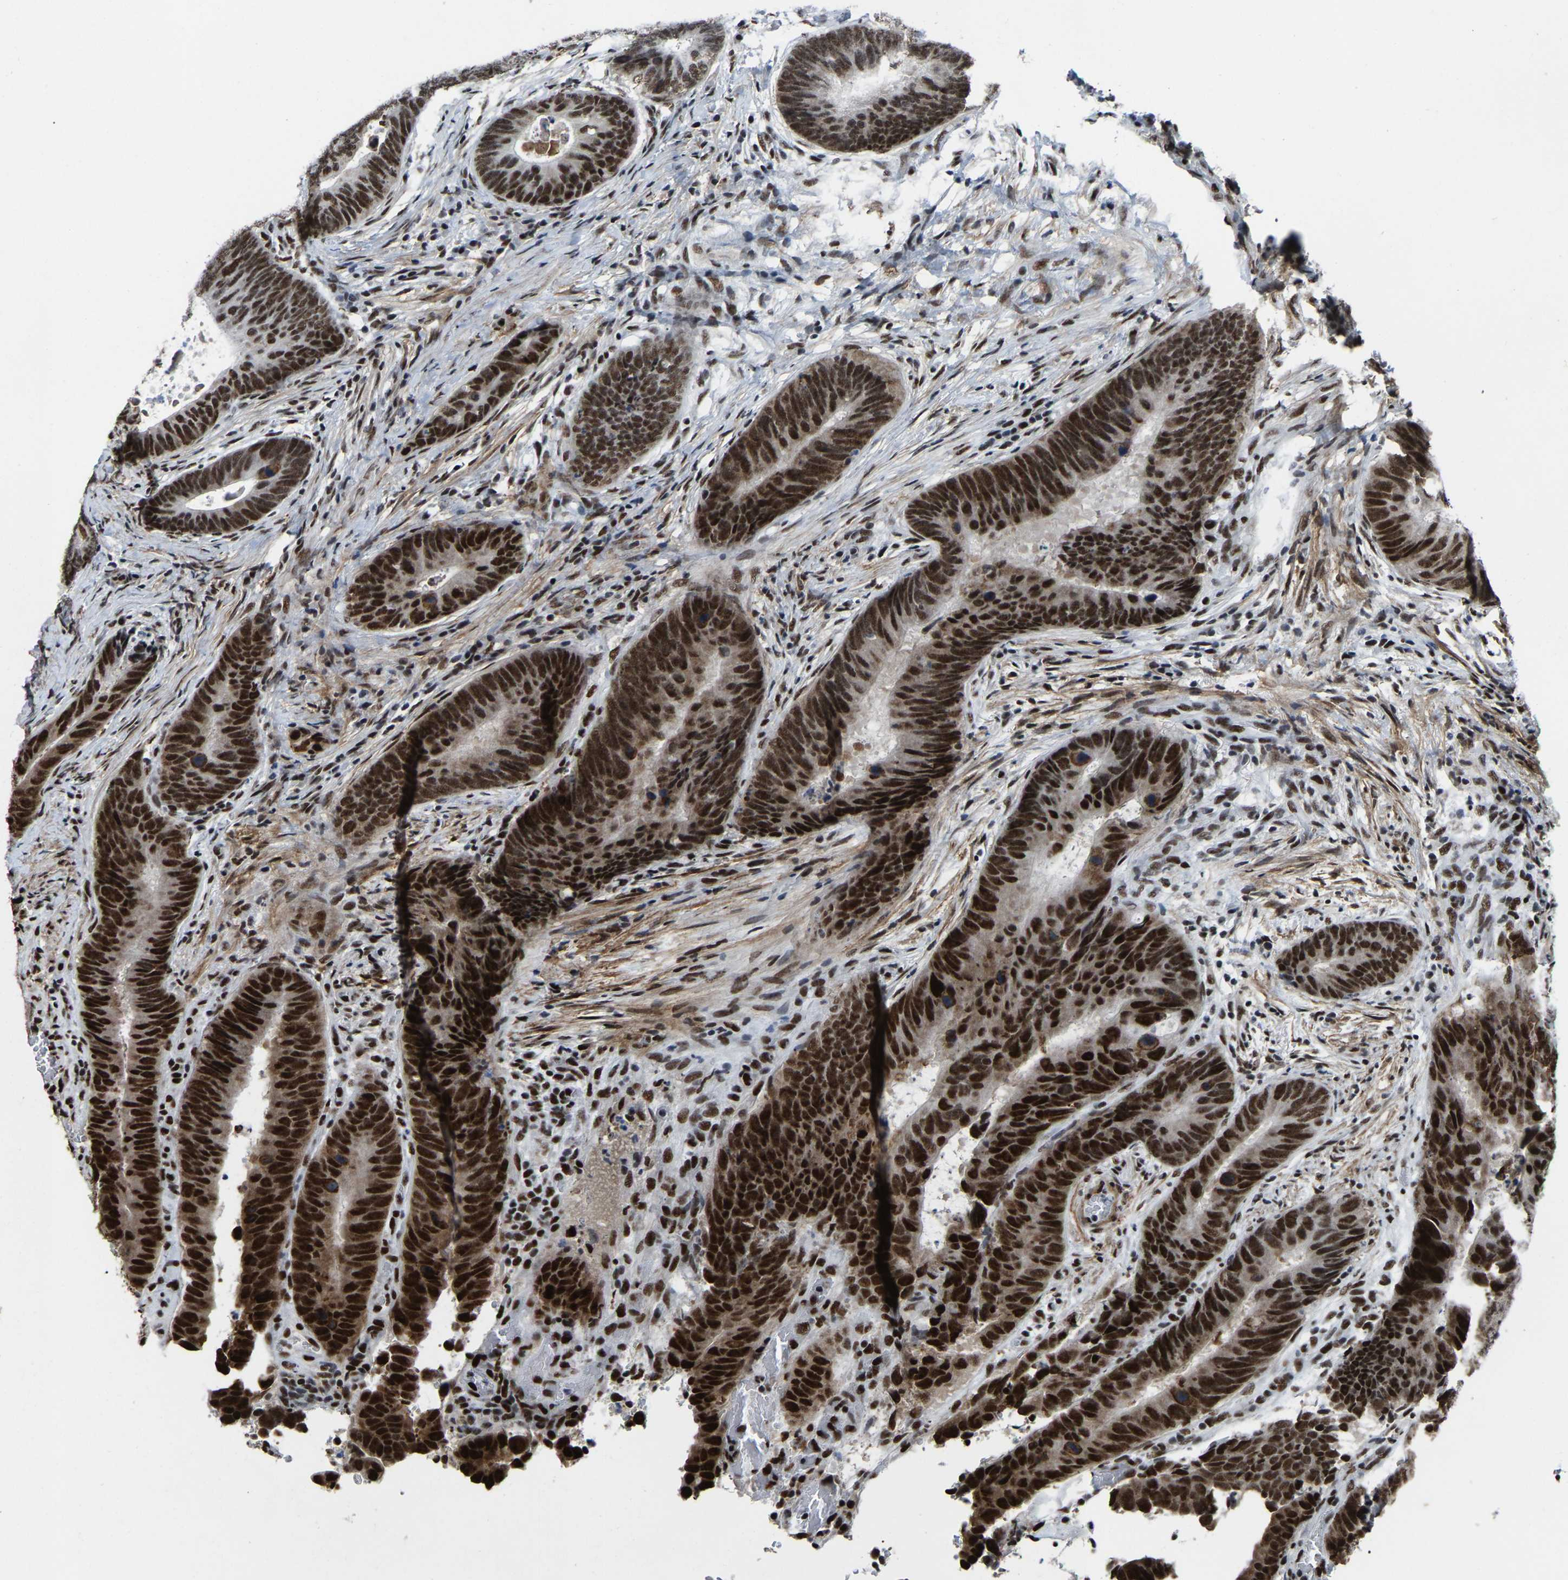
{"staining": {"intensity": "strong", "quantity": ">75%", "location": "nuclear"}, "tissue": "colorectal cancer", "cell_type": "Tumor cells", "image_type": "cancer", "snomed": [{"axis": "morphology", "description": "Adenocarcinoma, NOS"}, {"axis": "topography", "description": "Colon"}], "caption": "A brown stain highlights strong nuclear expression of a protein in human colorectal adenocarcinoma tumor cells.", "gene": "DDX5", "patient": {"sex": "male", "age": 56}}